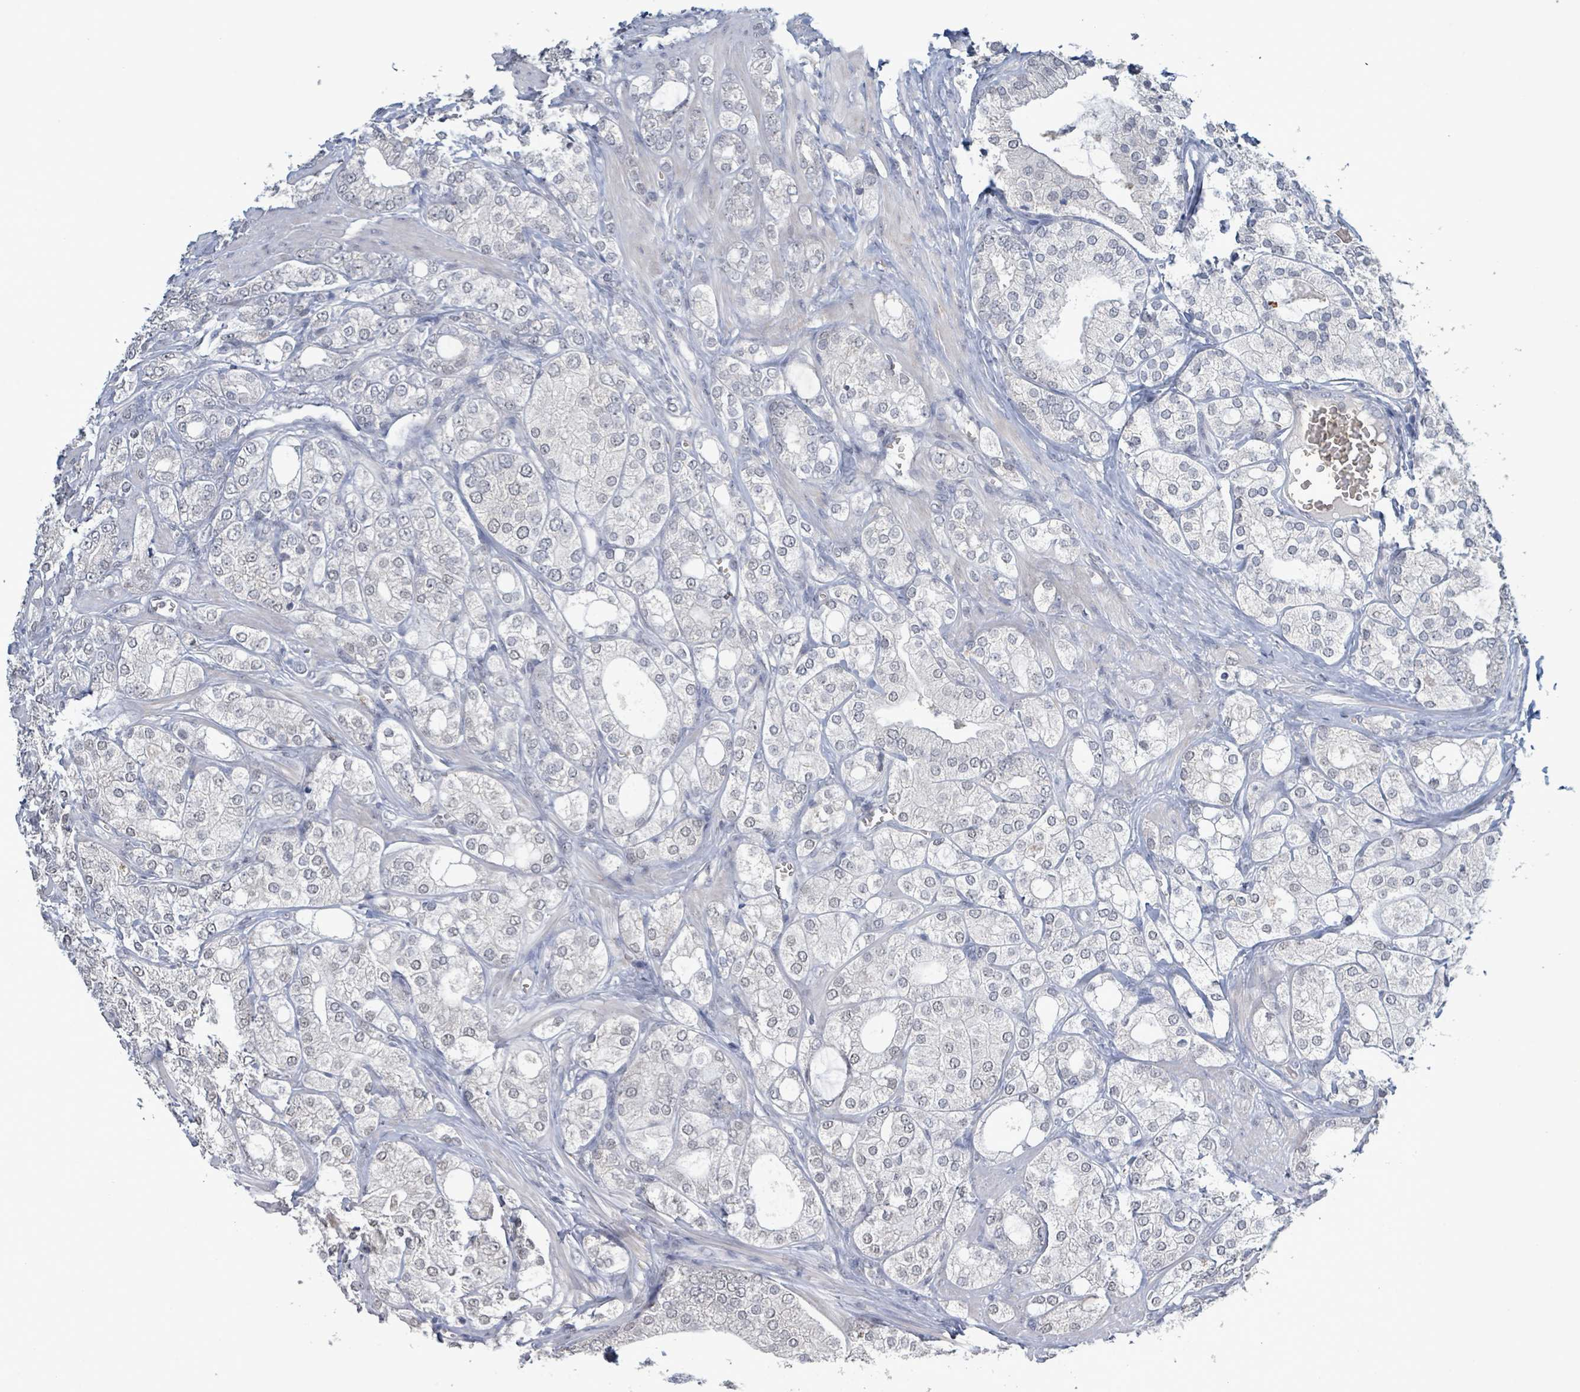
{"staining": {"intensity": "negative", "quantity": "none", "location": "none"}, "tissue": "prostate cancer", "cell_type": "Tumor cells", "image_type": "cancer", "snomed": [{"axis": "morphology", "description": "Adenocarcinoma, High grade"}, {"axis": "topography", "description": "Prostate"}], "caption": "High magnification brightfield microscopy of high-grade adenocarcinoma (prostate) stained with DAB (3,3'-diaminobenzidine) (brown) and counterstained with hematoxylin (blue): tumor cells show no significant expression. (DAB (3,3'-diaminobenzidine) immunohistochemistry, high magnification).", "gene": "SEBOX", "patient": {"sex": "male", "age": 50}}